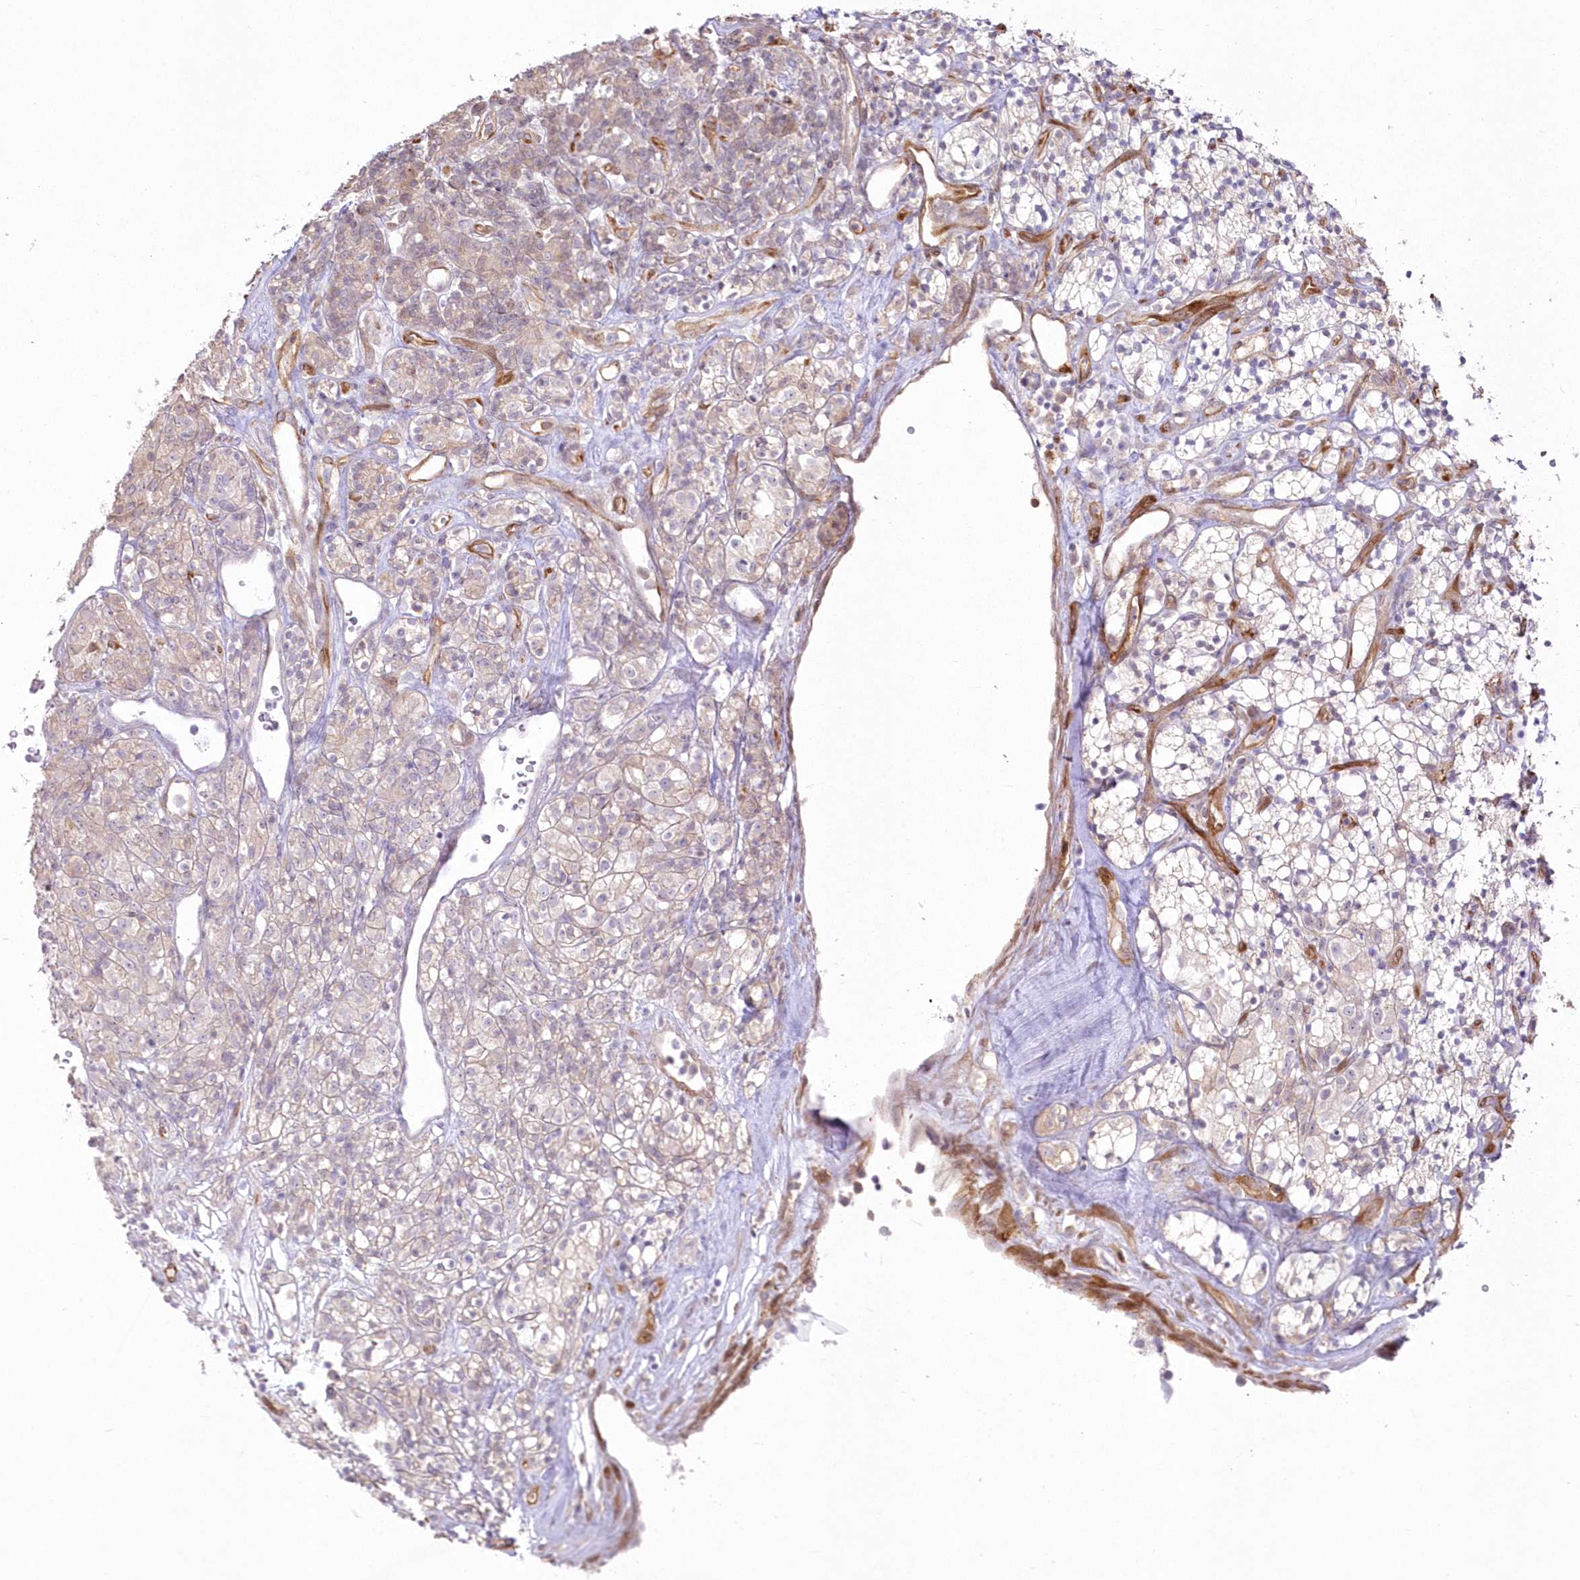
{"staining": {"intensity": "weak", "quantity": "<25%", "location": "cytoplasmic/membranous"}, "tissue": "renal cancer", "cell_type": "Tumor cells", "image_type": "cancer", "snomed": [{"axis": "morphology", "description": "Adenocarcinoma, NOS"}, {"axis": "topography", "description": "Kidney"}], "caption": "Human renal cancer stained for a protein using immunohistochemistry (IHC) shows no expression in tumor cells.", "gene": "SH3PXD2B", "patient": {"sex": "male", "age": 77}}